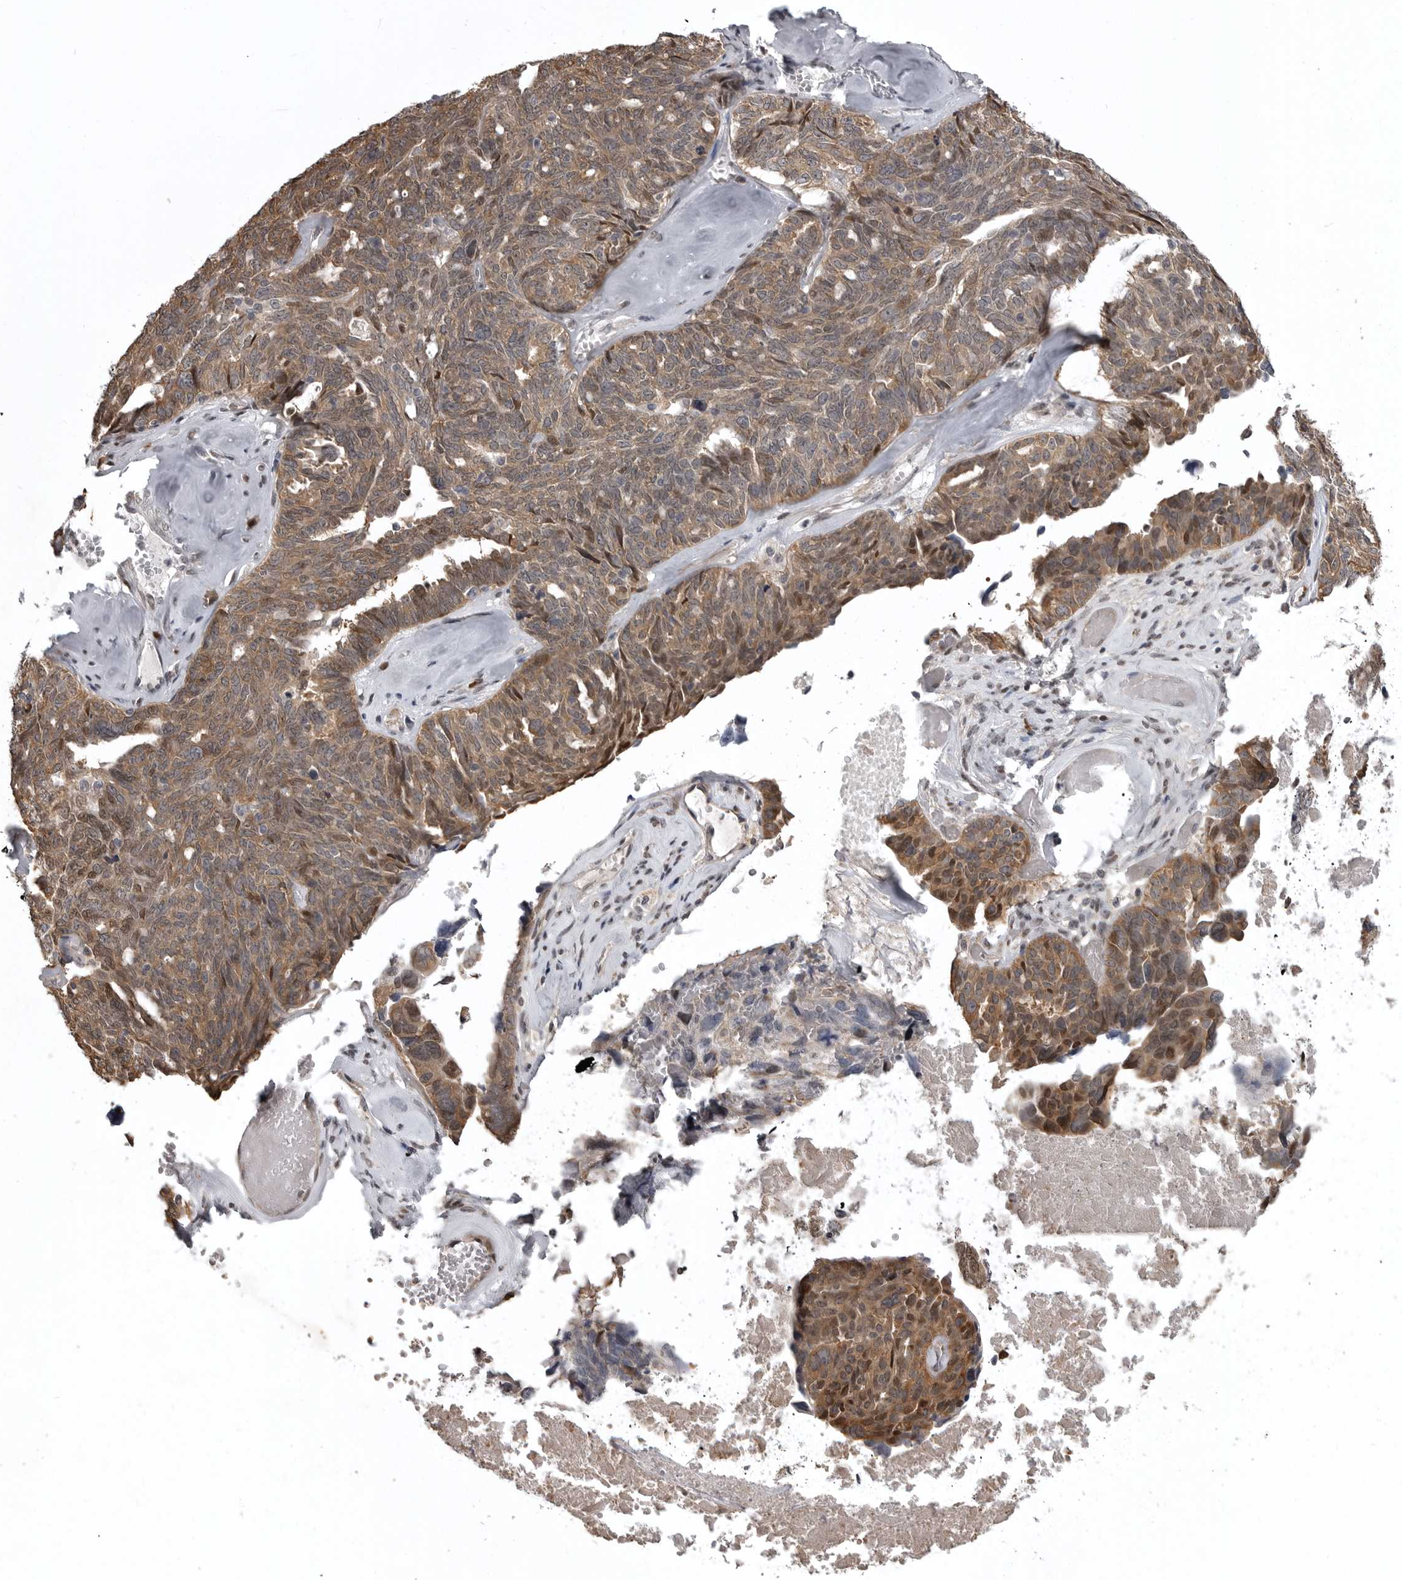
{"staining": {"intensity": "moderate", "quantity": "25%-75%", "location": "cytoplasmic/membranous,nuclear"}, "tissue": "ovarian cancer", "cell_type": "Tumor cells", "image_type": "cancer", "snomed": [{"axis": "morphology", "description": "Cystadenocarcinoma, serous, NOS"}, {"axis": "topography", "description": "Ovary"}], "caption": "An image of human ovarian serous cystadenocarcinoma stained for a protein shows moderate cytoplasmic/membranous and nuclear brown staining in tumor cells. (DAB IHC with brightfield microscopy, high magnification).", "gene": "SNX16", "patient": {"sex": "female", "age": 79}}